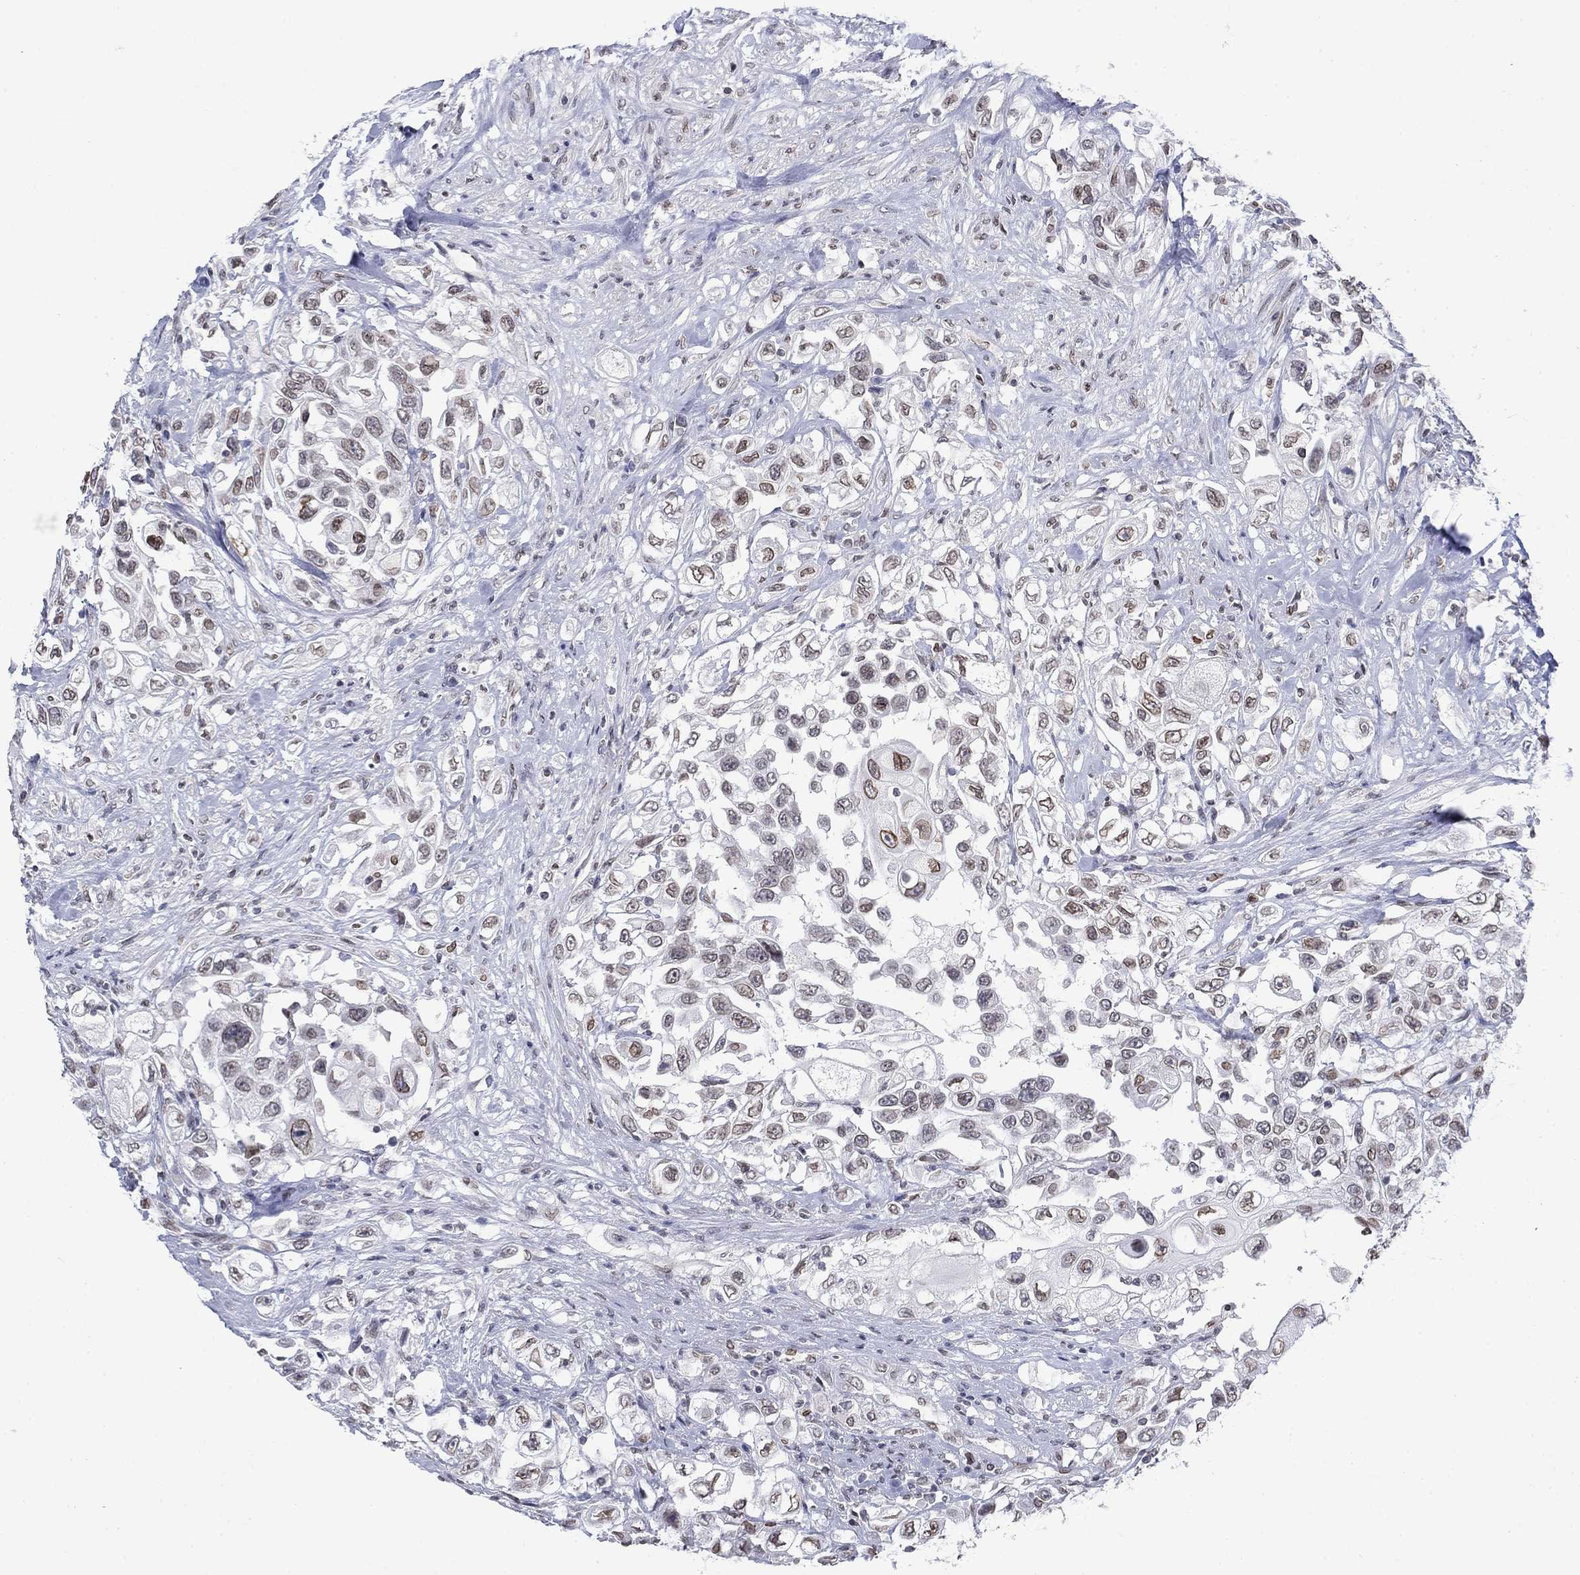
{"staining": {"intensity": "strong", "quantity": "<25%", "location": "cytoplasmic/membranous,nuclear"}, "tissue": "urothelial cancer", "cell_type": "Tumor cells", "image_type": "cancer", "snomed": [{"axis": "morphology", "description": "Urothelial carcinoma, High grade"}, {"axis": "topography", "description": "Urinary bladder"}], "caption": "A medium amount of strong cytoplasmic/membranous and nuclear positivity is present in approximately <25% of tumor cells in urothelial cancer tissue. (Brightfield microscopy of DAB IHC at high magnification).", "gene": "TOR1AIP1", "patient": {"sex": "female", "age": 56}}